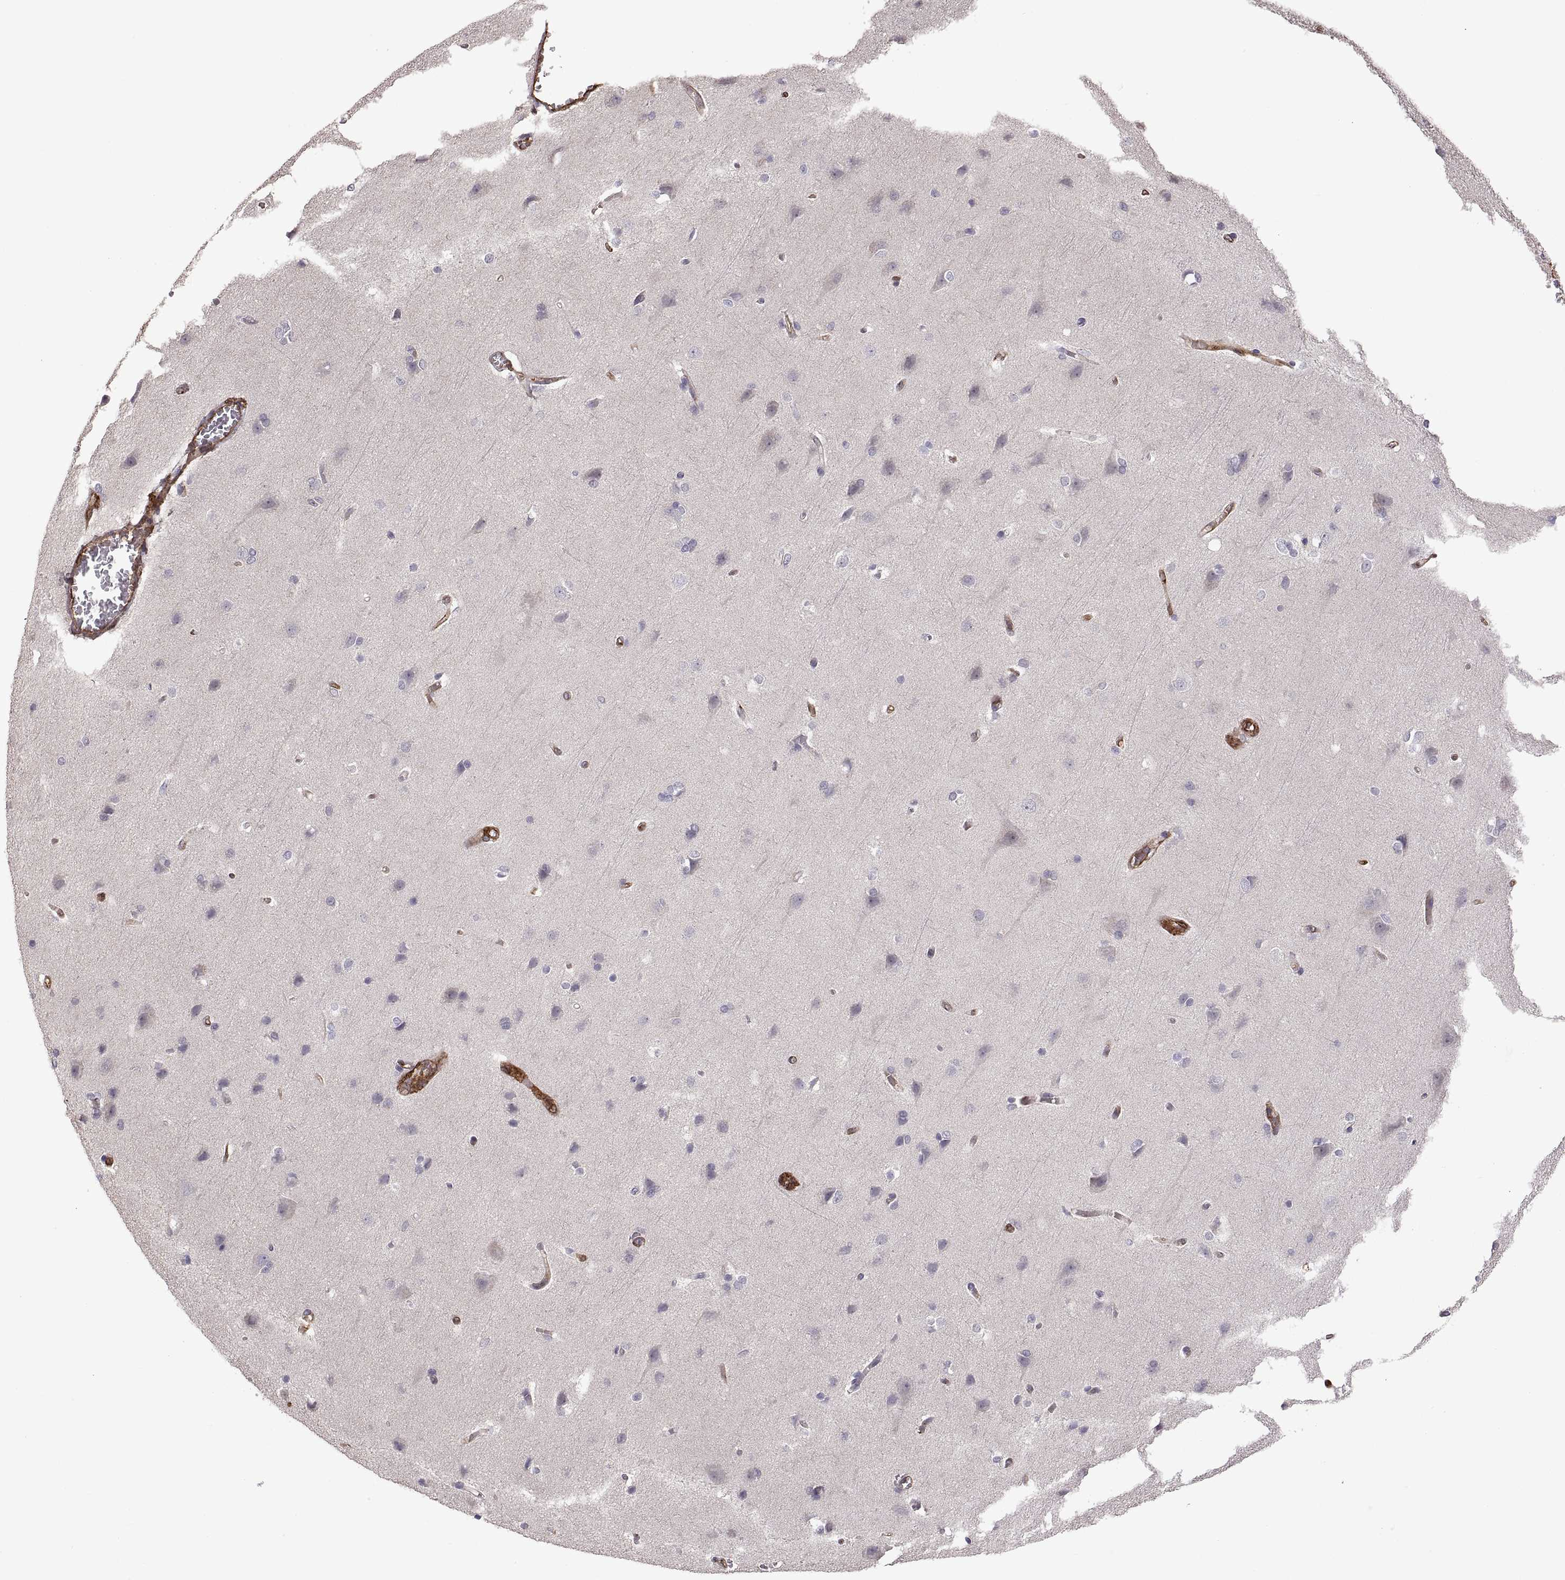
{"staining": {"intensity": "strong", "quantity": ">75%", "location": "cytoplasmic/membranous"}, "tissue": "cerebral cortex", "cell_type": "Endothelial cells", "image_type": "normal", "snomed": [{"axis": "morphology", "description": "Normal tissue, NOS"}, {"axis": "topography", "description": "Cerebral cortex"}], "caption": "Protein expression analysis of unremarkable cerebral cortex displays strong cytoplasmic/membranous positivity in approximately >75% of endothelial cells.", "gene": "S100A10", "patient": {"sex": "male", "age": 37}}